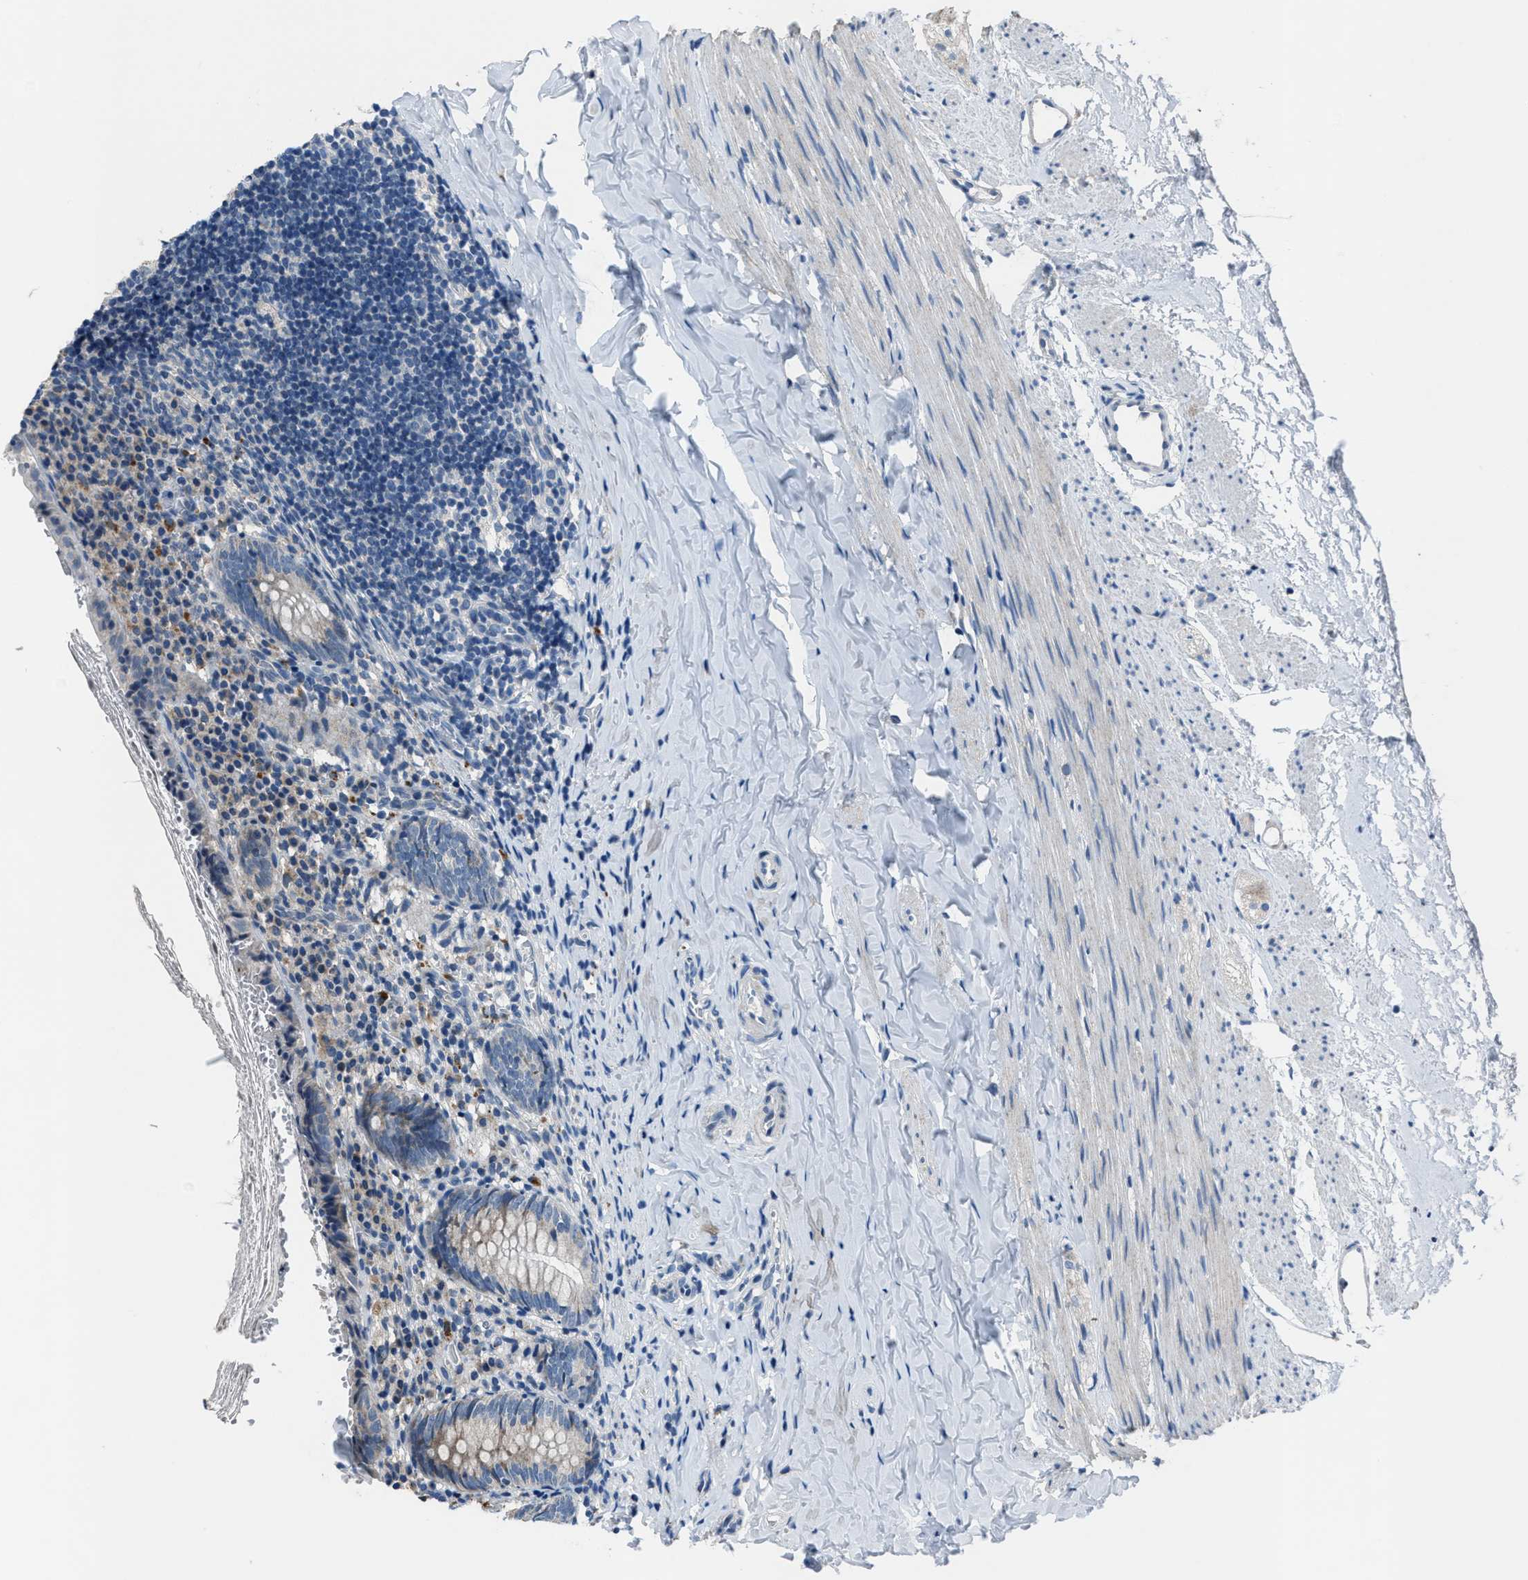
{"staining": {"intensity": "negative", "quantity": "none", "location": "none"}, "tissue": "appendix", "cell_type": "Glandular cells", "image_type": "normal", "snomed": [{"axis": "morphology", "description": "Normal tissue, NOS"}, {"axis": "topography", "description": "Appendix"}], "caption": "Micrograph shows no significant protein expression in glandular cells of normal appendix. Brightfield microscopy of IHC stained with DAB (3,3'-diaminobenzidine) (brown) and hematoxylin (blue), captured at high magnification.", "gene": "ADAM2", "patient": {"sex": "female", "age": 10}}